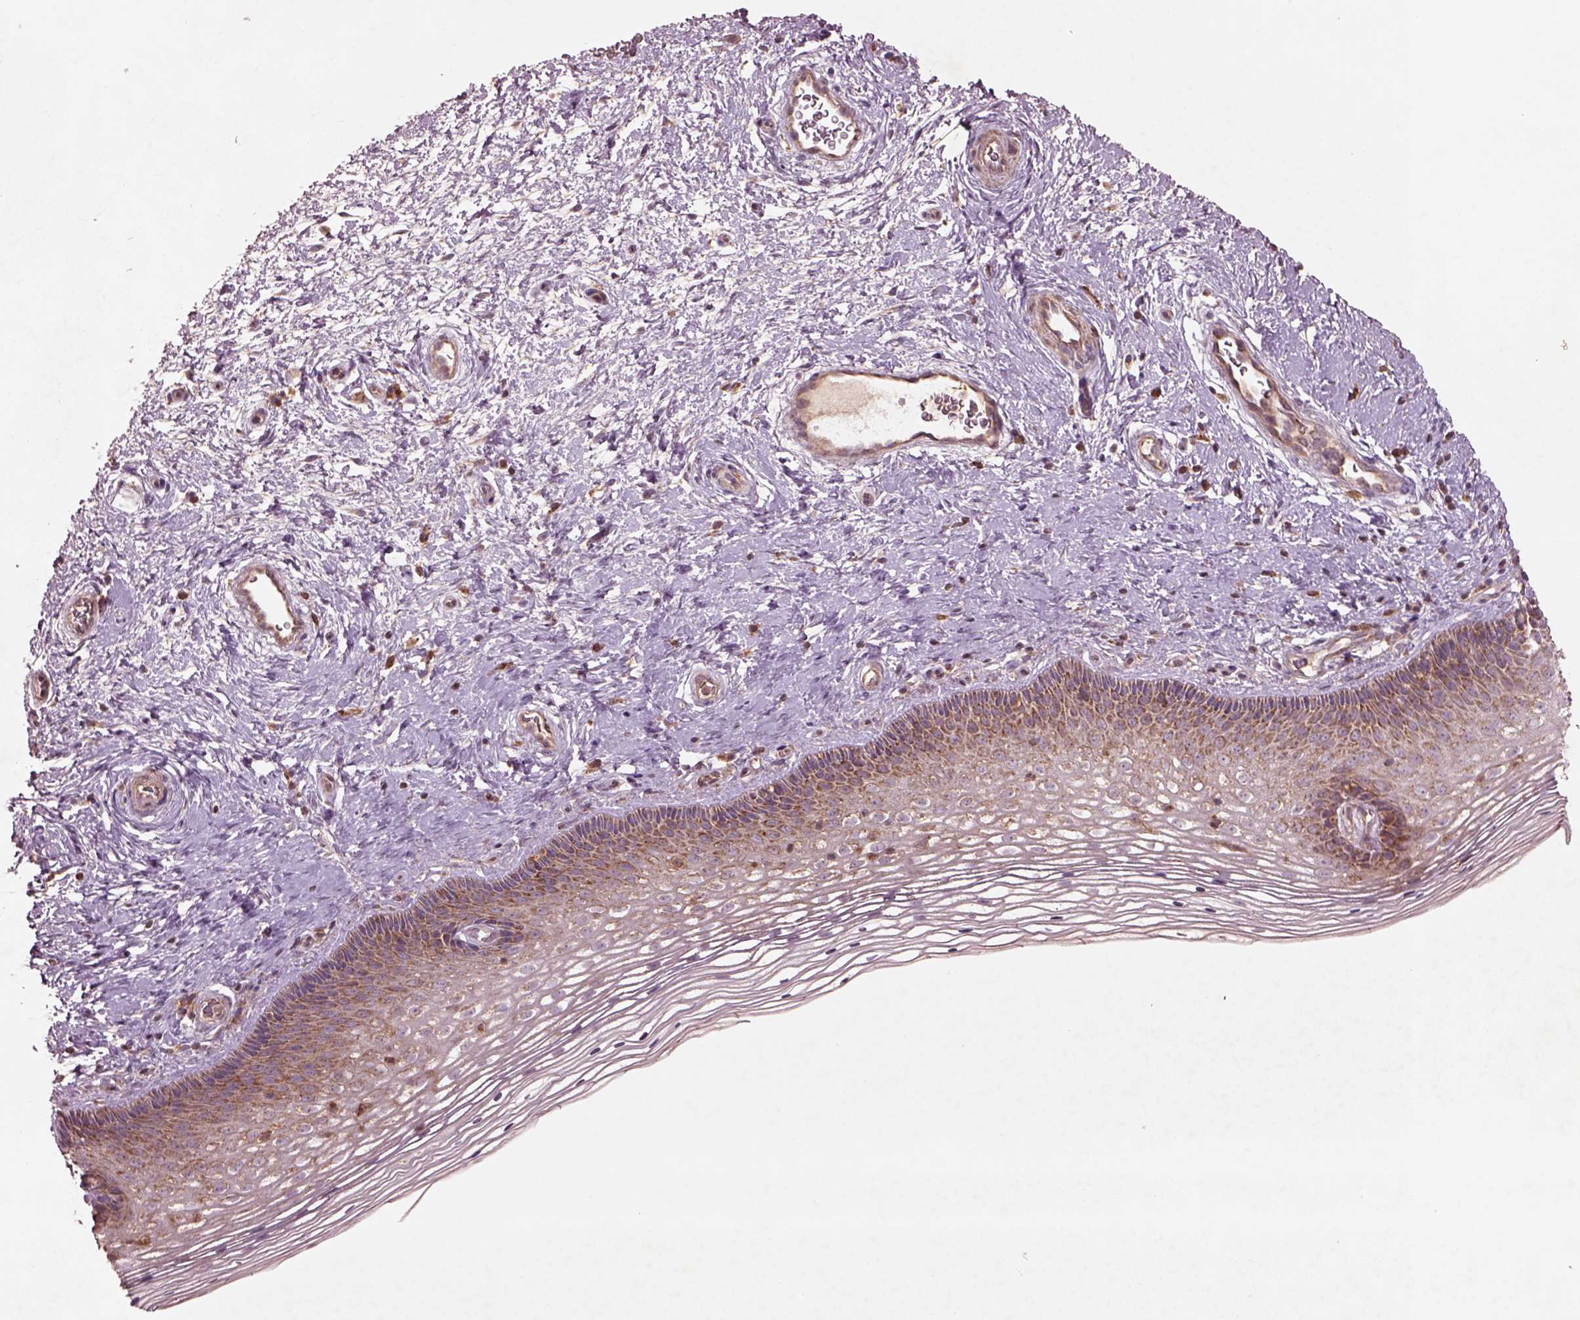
{"staining": {"intensity": "moderate", "quantity": "25%-75%", "location": "cytoplasmic/membranous"}, "tissue": "cervix", "cell_type": "Squamous epithelial cells", "image_type": "normal", "snomed": [{"axis": "morphology", "description": "Normal tissue, NOS"}, {"axis": "topography", "description": "Cervix"}], "caption": "Cervix stained with immunohistochemistry (IHC) reveals moderate cytoplasmic/membranous expression in approximately 25%-75% of squamous epithelial cells.", "gene": "SLC25A31", "patient": {"sex": "female", "age": 34}}